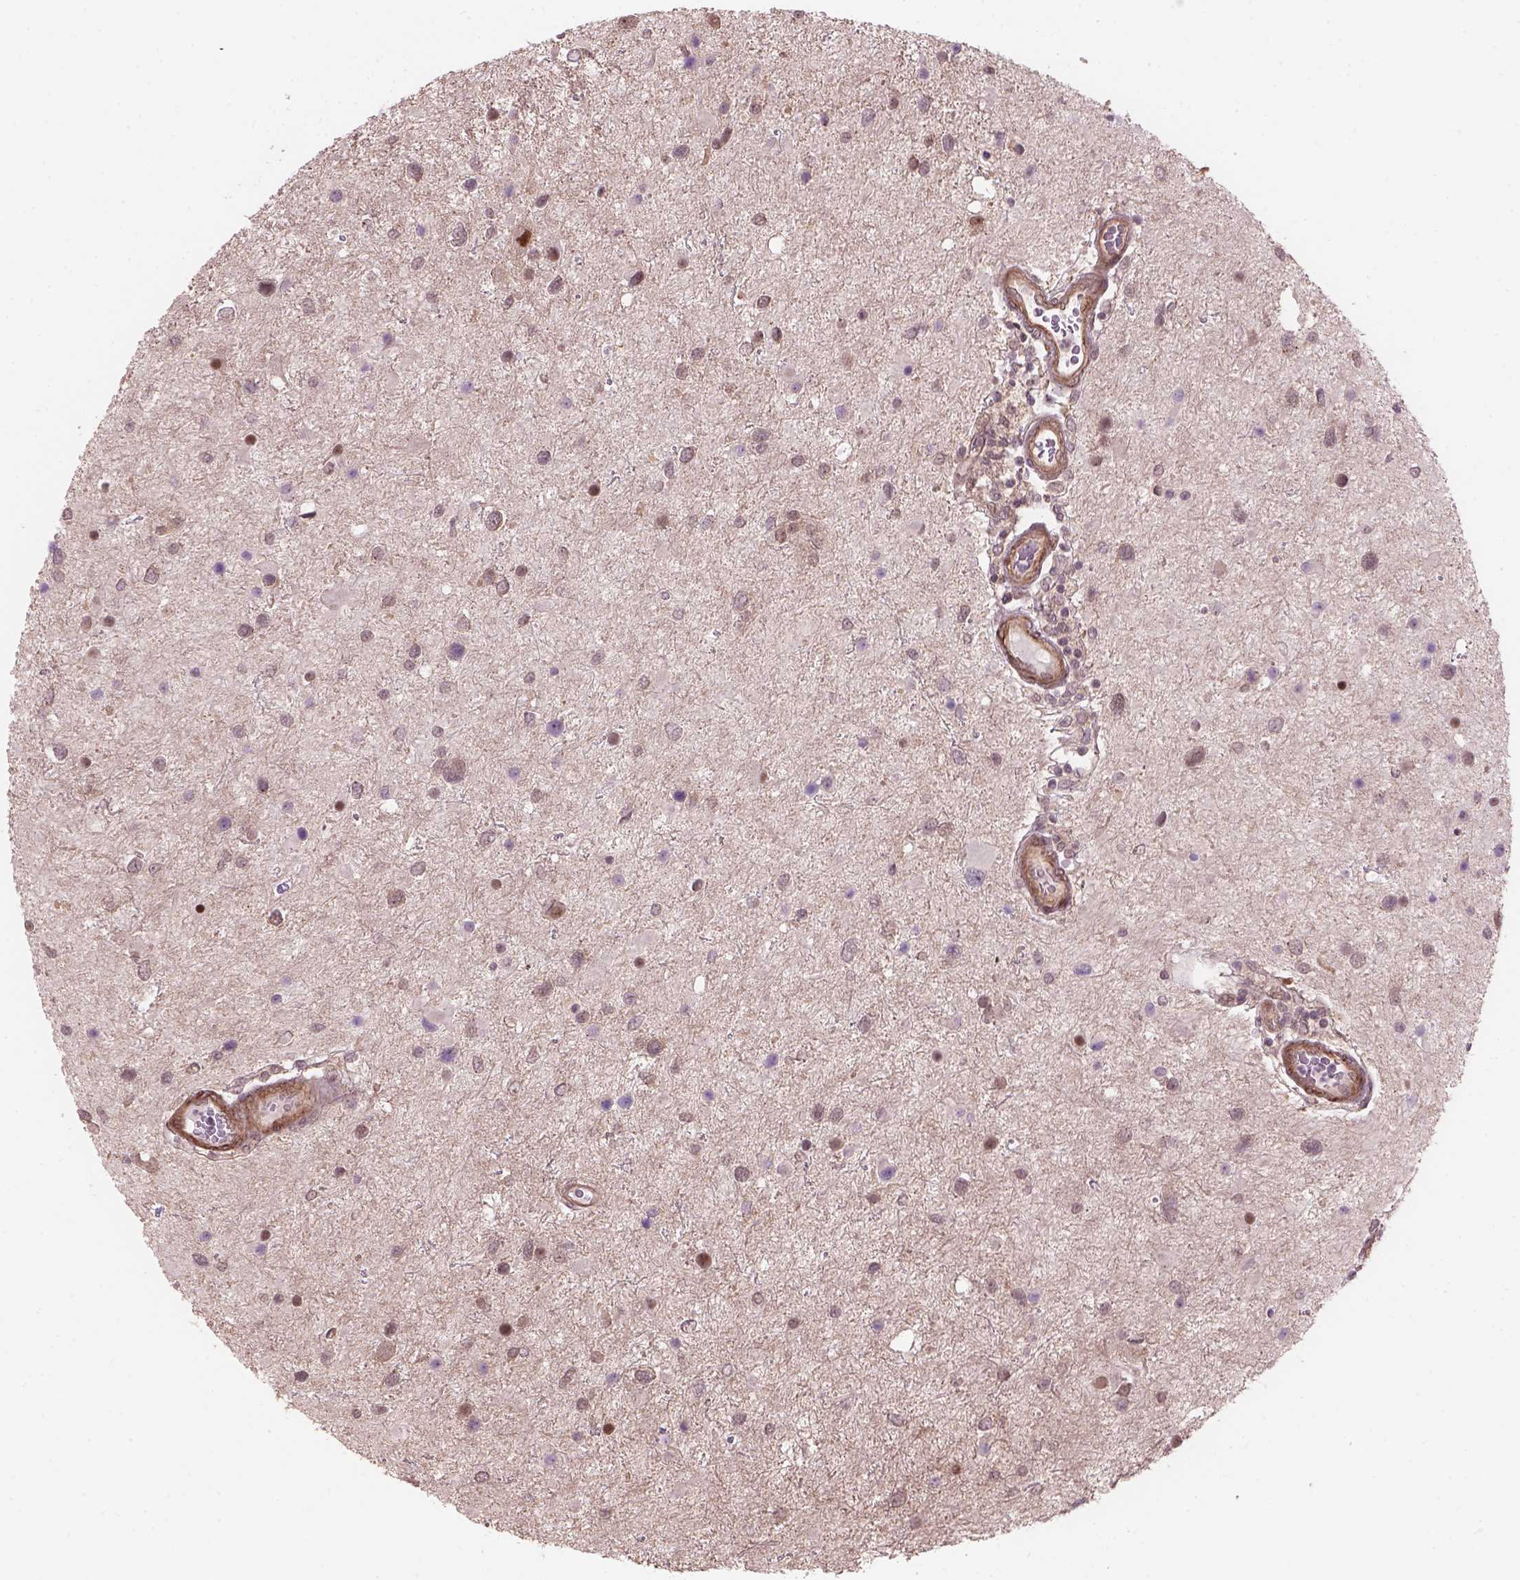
{"staining": {"intensity": "weak", "quantity": "25%-75%", "location": "cytoplasmic/membranous,nuclear"}, "tissue": "glioma", "cell_type": "Tumor cells", "image_type": "cancer", "snomed": [{"axis": "morphology", "description": "Glioma, malignant, Low grade"}, {"axis": "topography", "description": "Brain"}], "caption": "There is low levels of weak cytoplasmic/membranous and nuclear expression in tumor cells of malignant glioma (low-grade), as demonstrated by immunohistochemical staining (brown color).", "gene": "PSMD11", "patient": {"sex": "female", "age": 32}}